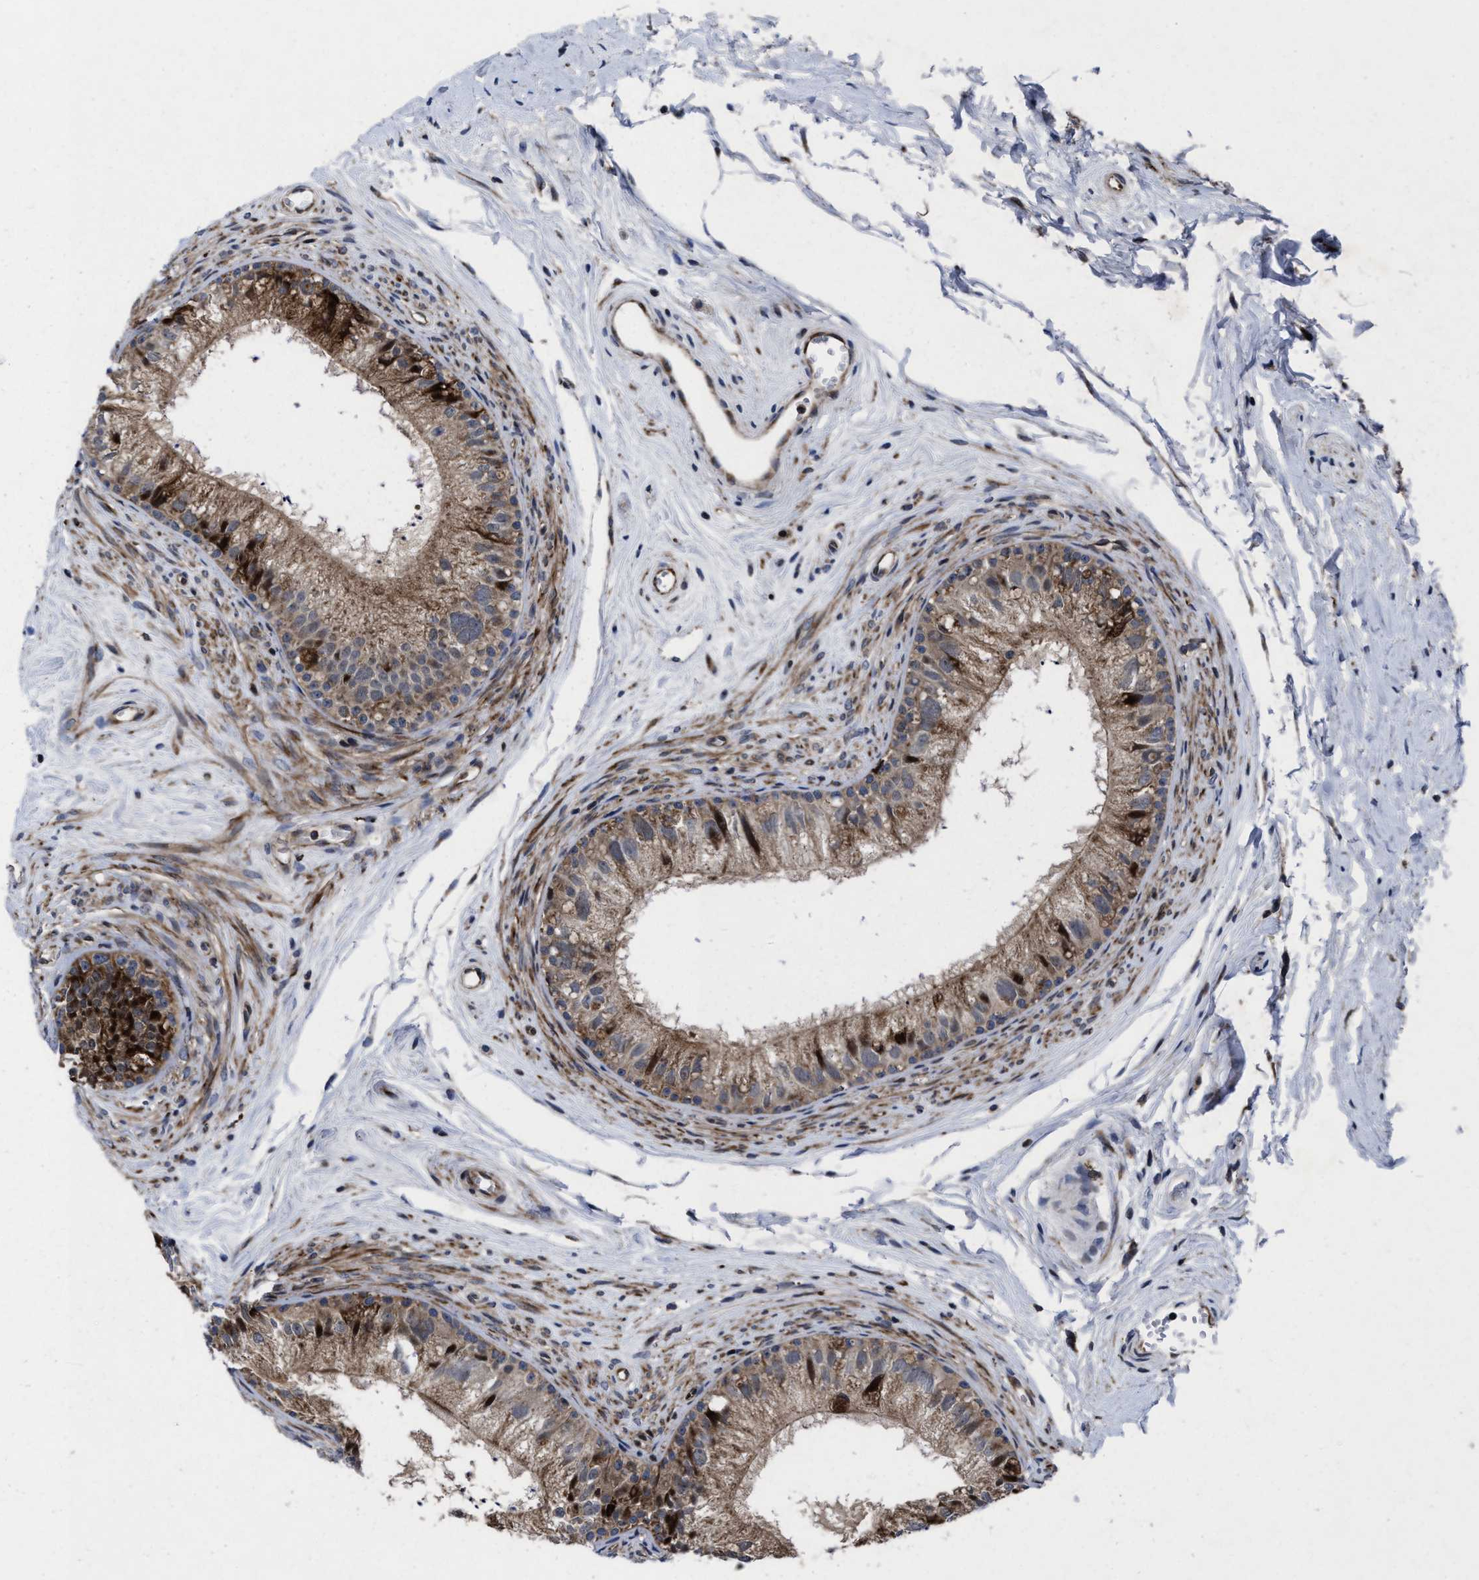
{"staining": {"intensity": "weak", "quantity": ">75%", "location": "cytoplasmic/membranous"}, "tissue": "epididymis", "cell_type": "Glandular cells", "image_type": "normal", "snomed": [{"axis": "morphology", "description": "Normal tissue, NOS"}, {"axis": "topography", "description": "Epididymis"}], "caption": "Immunohistochemical staining of benign human epididymis exhibits low levels of weak cytoplasmic/membranous expression in about >75% of glandular cells.", "gene": "MRPL50", "patient": {"sex": "male", "age": 56}}